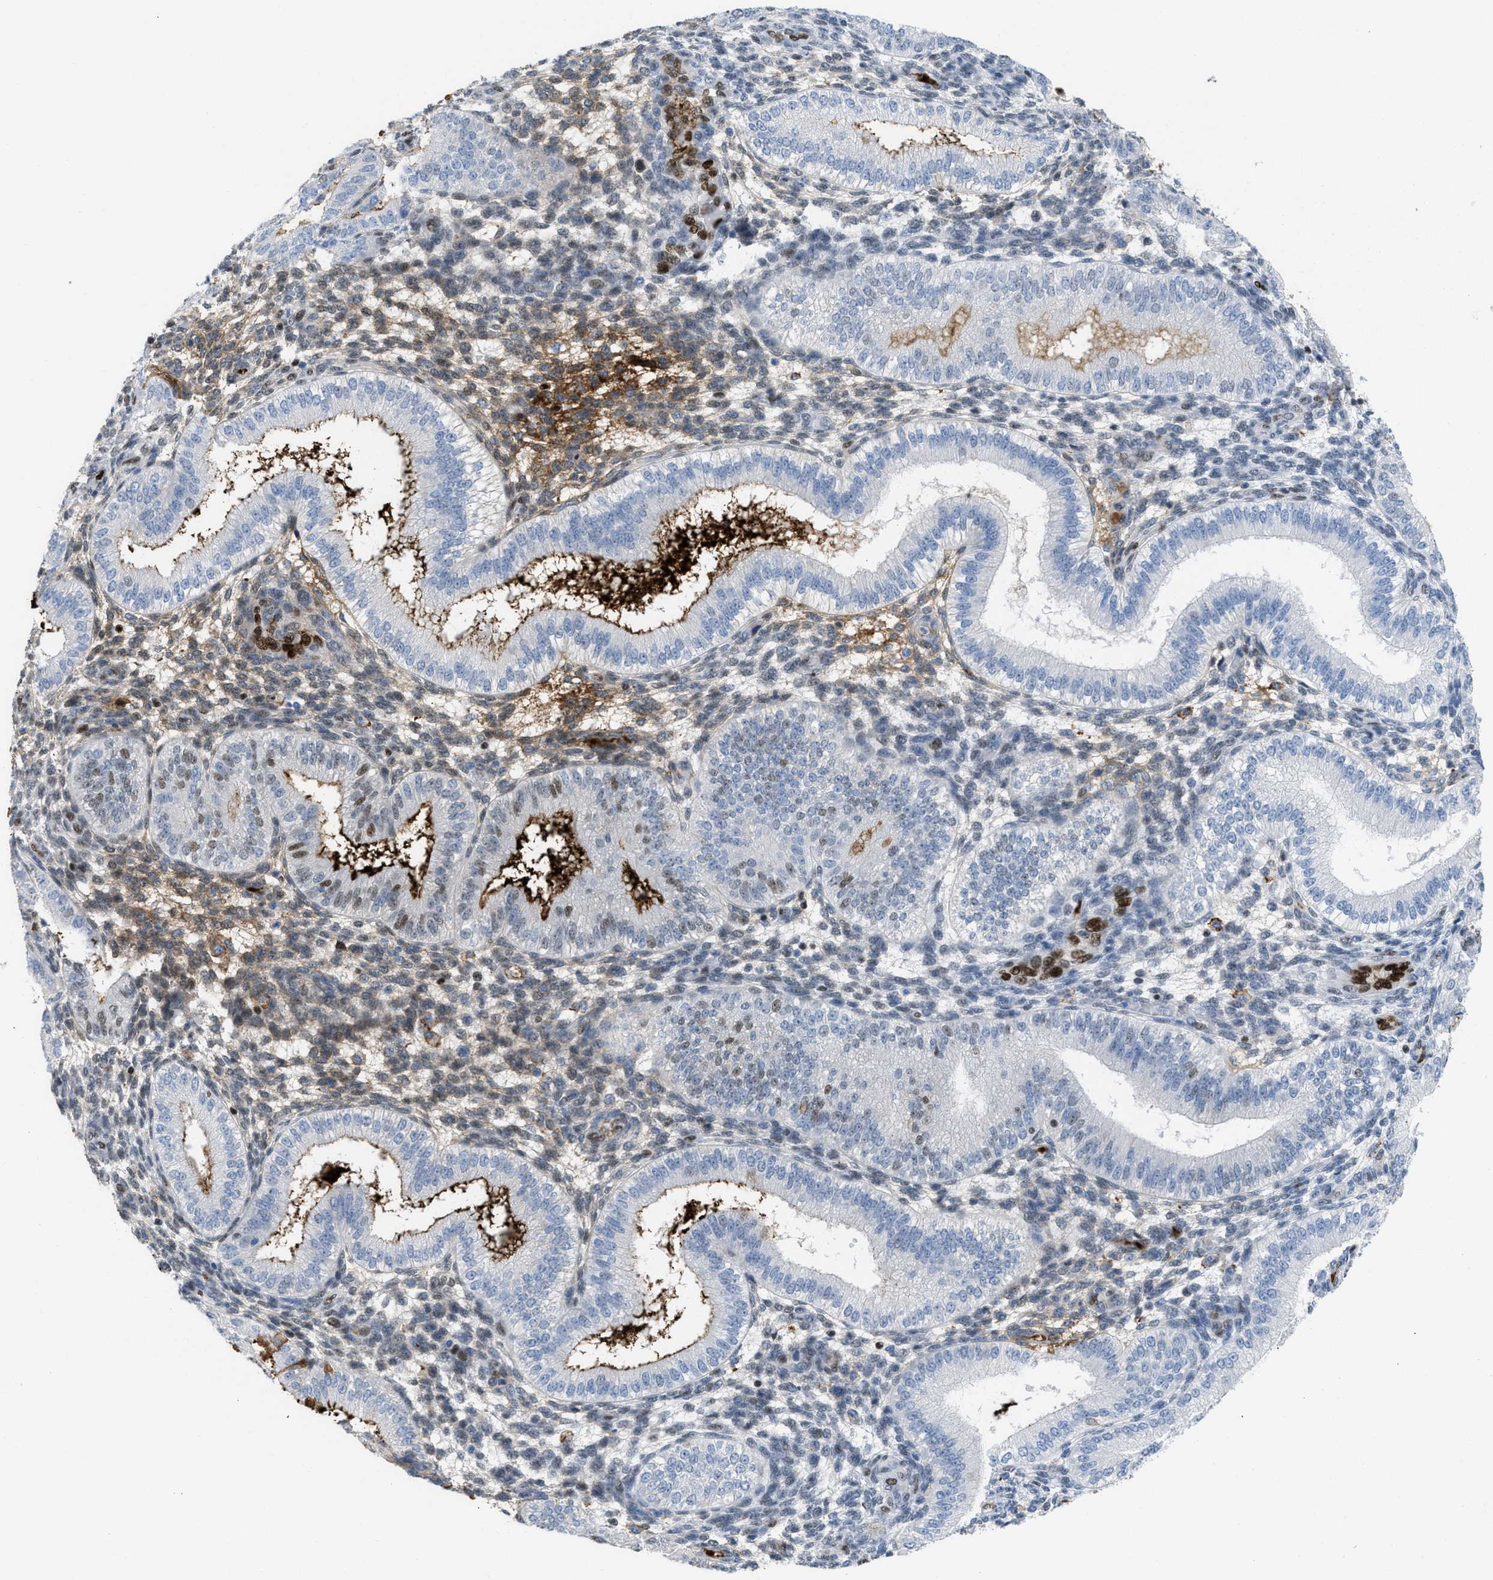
{"staining": {"intensity": "moderate", "quantity": "25%-75%", "location": "cytoplasmic/membranous,nuclear"}, "tissue": "endometrium", "cell_type": "Cells in endometrial stroma", "image_type": "normal", "snomed": [{"axis": "morphology", "description": "Normal tissue, NOS"}, {"axis": "topography", "description": "Endometrium"}], "caption": "This histopathology image shows IHC staining of benign endometrium, with medium moderate cytoplasmic/membranous,nuclear expression in about 25%-75% of cells in endometrial stroma.", "gene": "LEF1", "patient": {"sex": "female", "age": 39}}